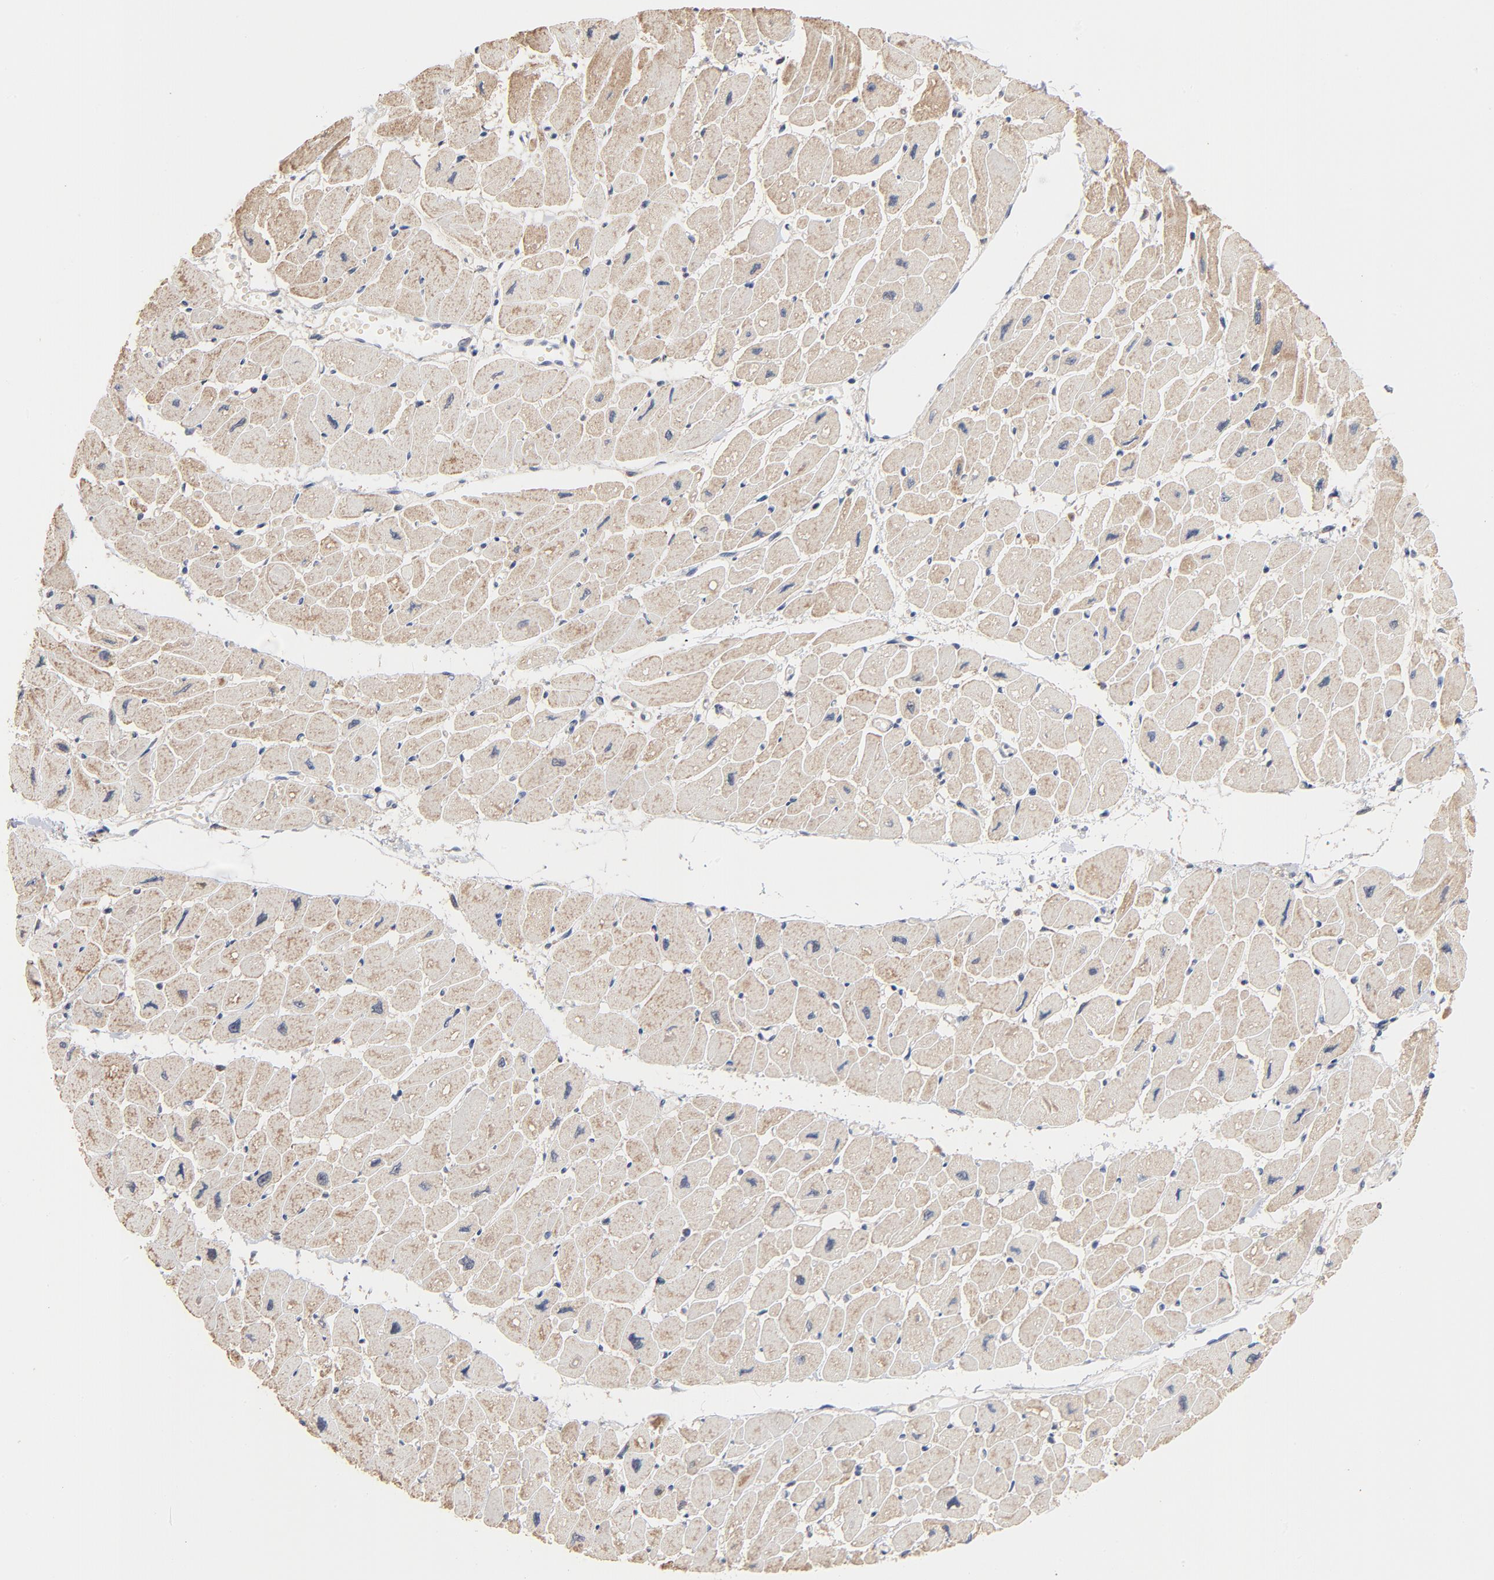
{"staining": {"intensity": "weak", "quantity": "25%-75%", "location": "cytoplasmic/membranous"}, "tissue": "heart muscle", "cell_type": "Cardiomyocytes", "image_type": "normal", "snomed": [{"axis": "morphology", "description": "Normal tissue, NOS"}, {"axis": "topography", "description": "Heart"}], "caption": "This histopathology image reveals immunohistochemistry staining of normal human heart muscle, with low weak cytoplasmic/membranous staining in about 25%-75% of cardiomyocytes.", "gene": "MSL2", "patient": {"sex": "female", "age": 54}}